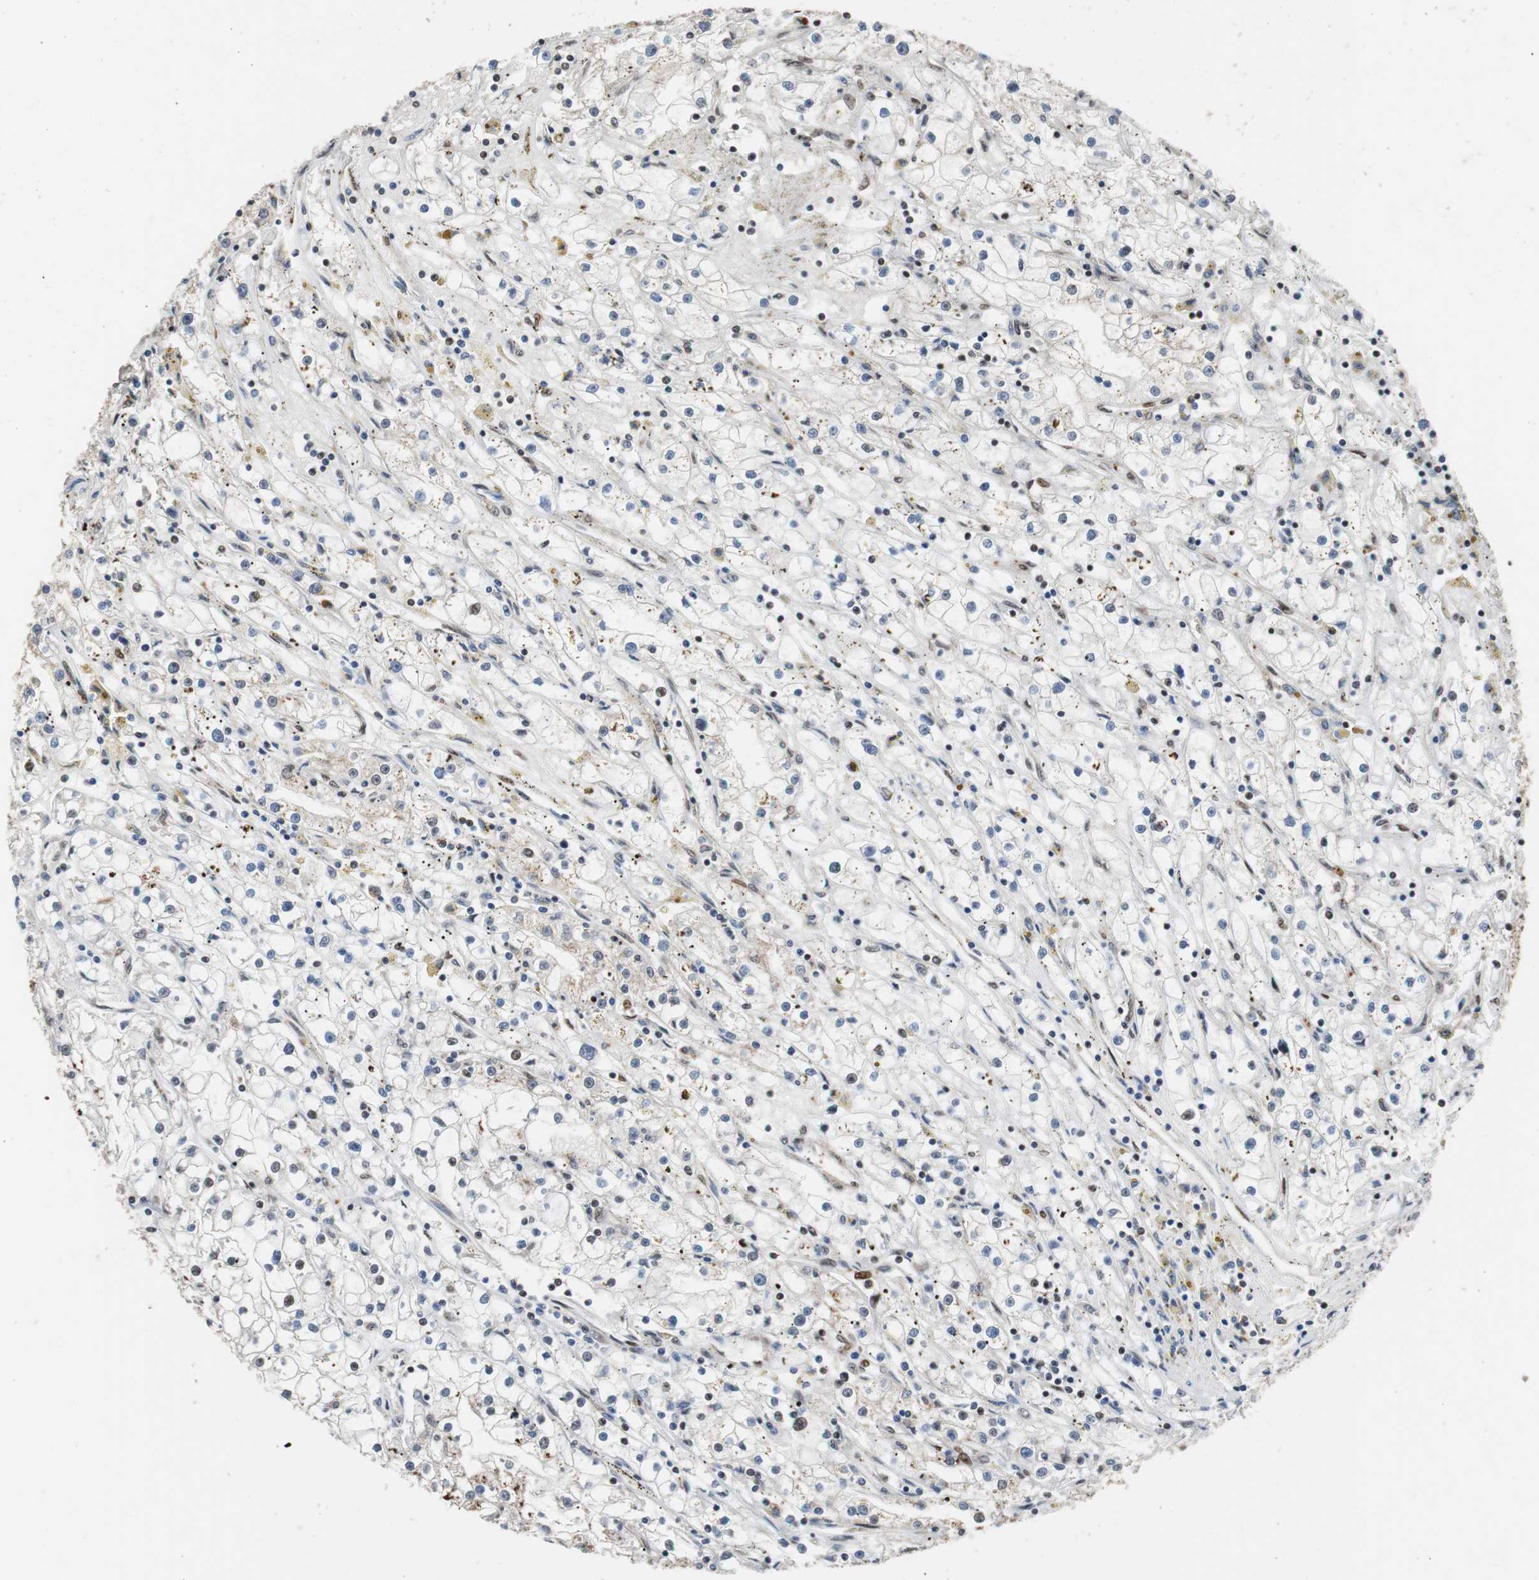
{"staining": {"intensity": "negative", "quantity": "none", "location": "none"}, "tissue": "renal cancer", "cell_type": "Tumor cells", "image_type": "cancer", "snomed": [{"axis": "morphology", "description": "Adenocarcinoma, NOS"}, {"axis": "topography", "description": "Kidney"}], "caption": "IHC histopathology image of neoplastic tissue: renal cancer (adenocarcinoma) stained with DAB (3,3'-diaminobenzidine) reveals no significant protein staining in tumor cells.", "gene": "NBL1", "patient": {"sex": "male", "age": 56}}